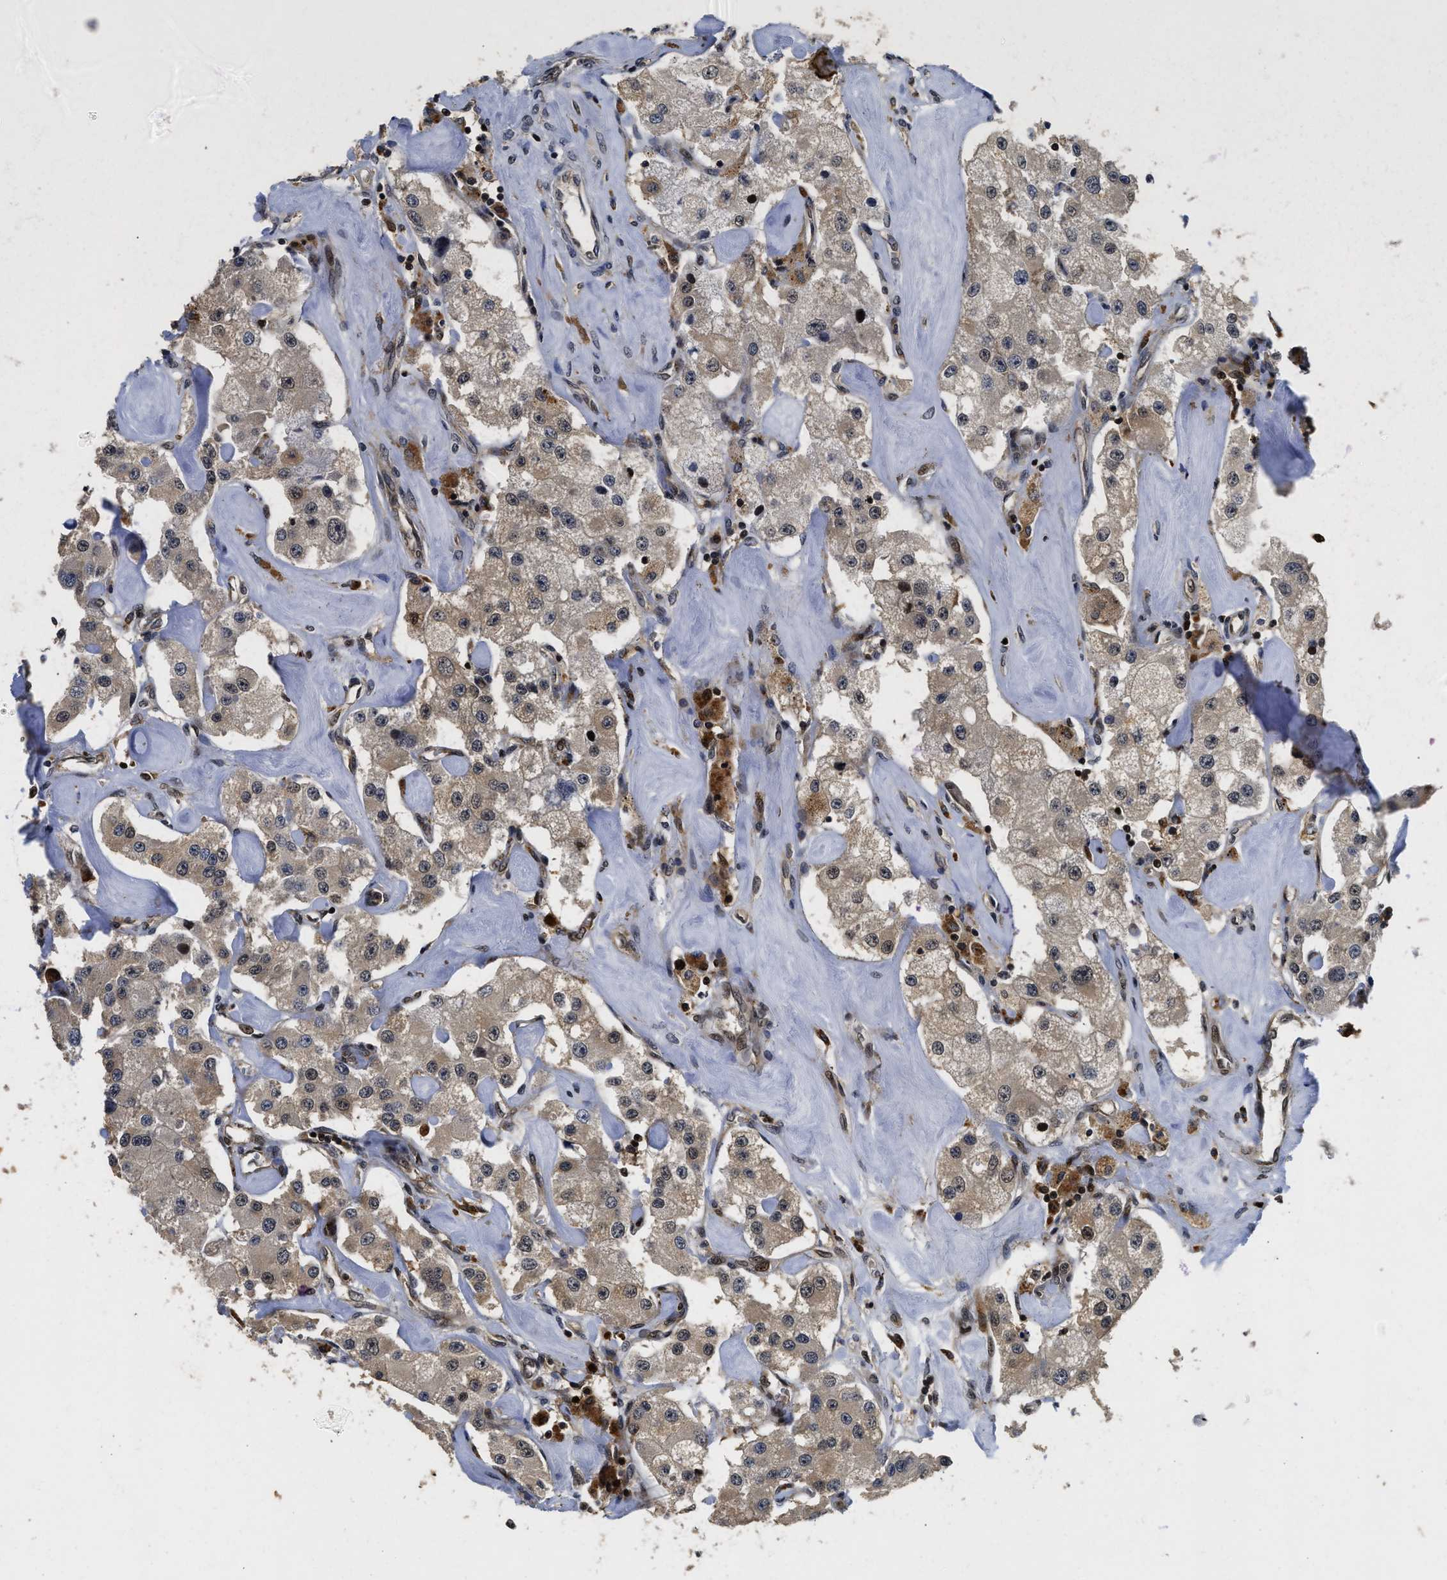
{"staining": {"intensity": "weak", "quantity": "25%-75%", "location": "cytoplasmic/membranous,nuclear"}, "tissue": "carcinoid", "cell_type": "Tumor cells", "image_type": "cancer", "snomed": [{"axis": "morphology", "description": "Carcinoid, malignant, NOS"}, {"axis": "topography", "description": "Pancreas"}], "caption": "Malignant carcinoid stained with a brown dye shows weak cytoplasmic/membranous and nuclear positive staining in approximately 25%-75% of tumor cells.", "gene": "ADSL", "patient": {"sex": "male", "age": 41}}